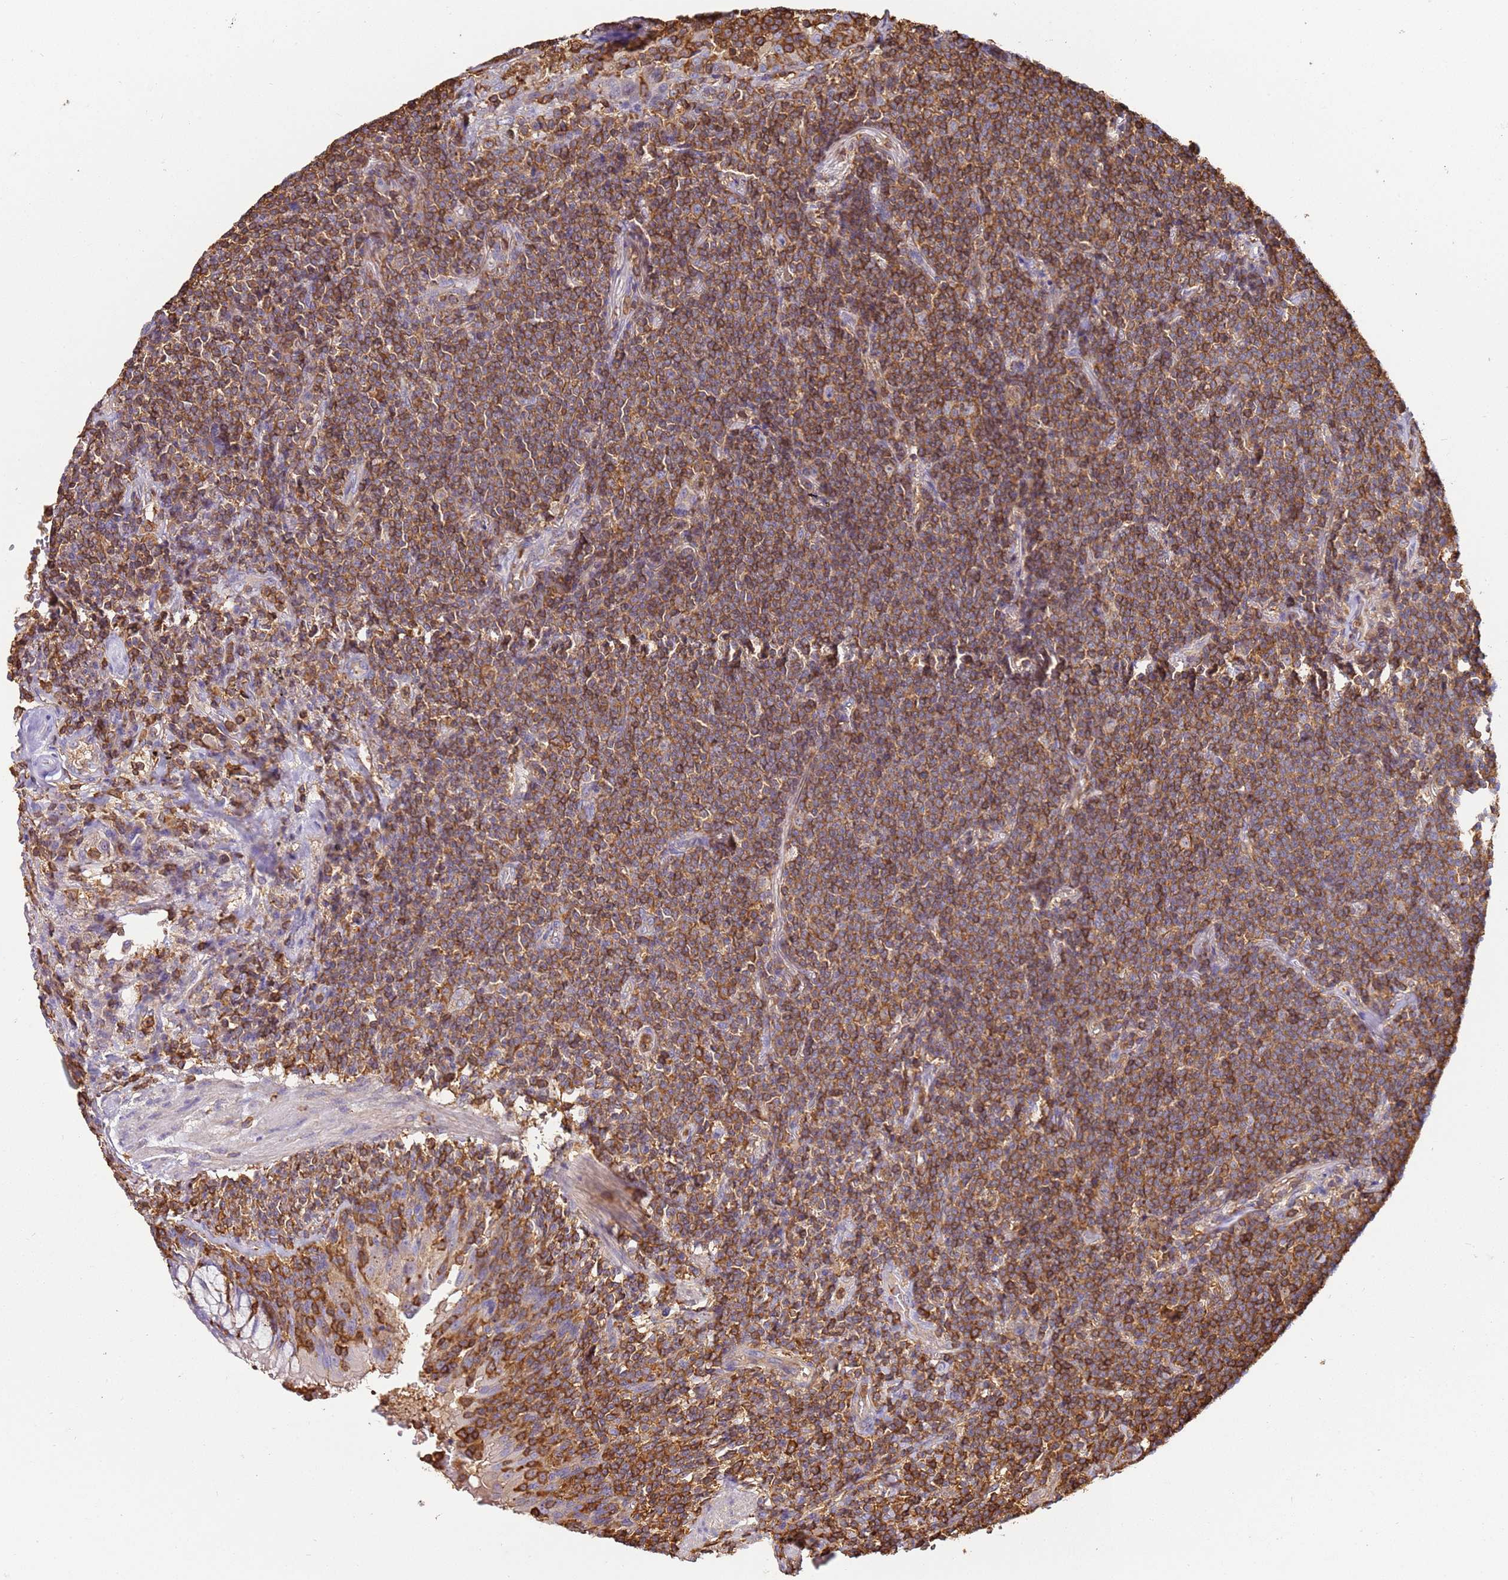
{"staining": {"intensity": "moderate", "quantity": ">75%", "location": "cytoplasmic/membranous"}, "tissue": "lymphoma", "cell_type": "Tumor cells", "image_type": "cancer", "snomed": [{"axis": "morphology", "description": "Malignant lymphoma, non-Hodgkin's type, Low grade"}, {"axis": "topography", "description": "Lung"}], "caption": "Immunohistochemical staining of human malignant lymphoma, non-Hodgkin's type (low-grade) displays medium levels of moderate cytoplasmic/membranous protein expression in approximately >75% of tumor cells.", "gene": "OR6P1", "patient": {"sex": "female", "age": 71}}